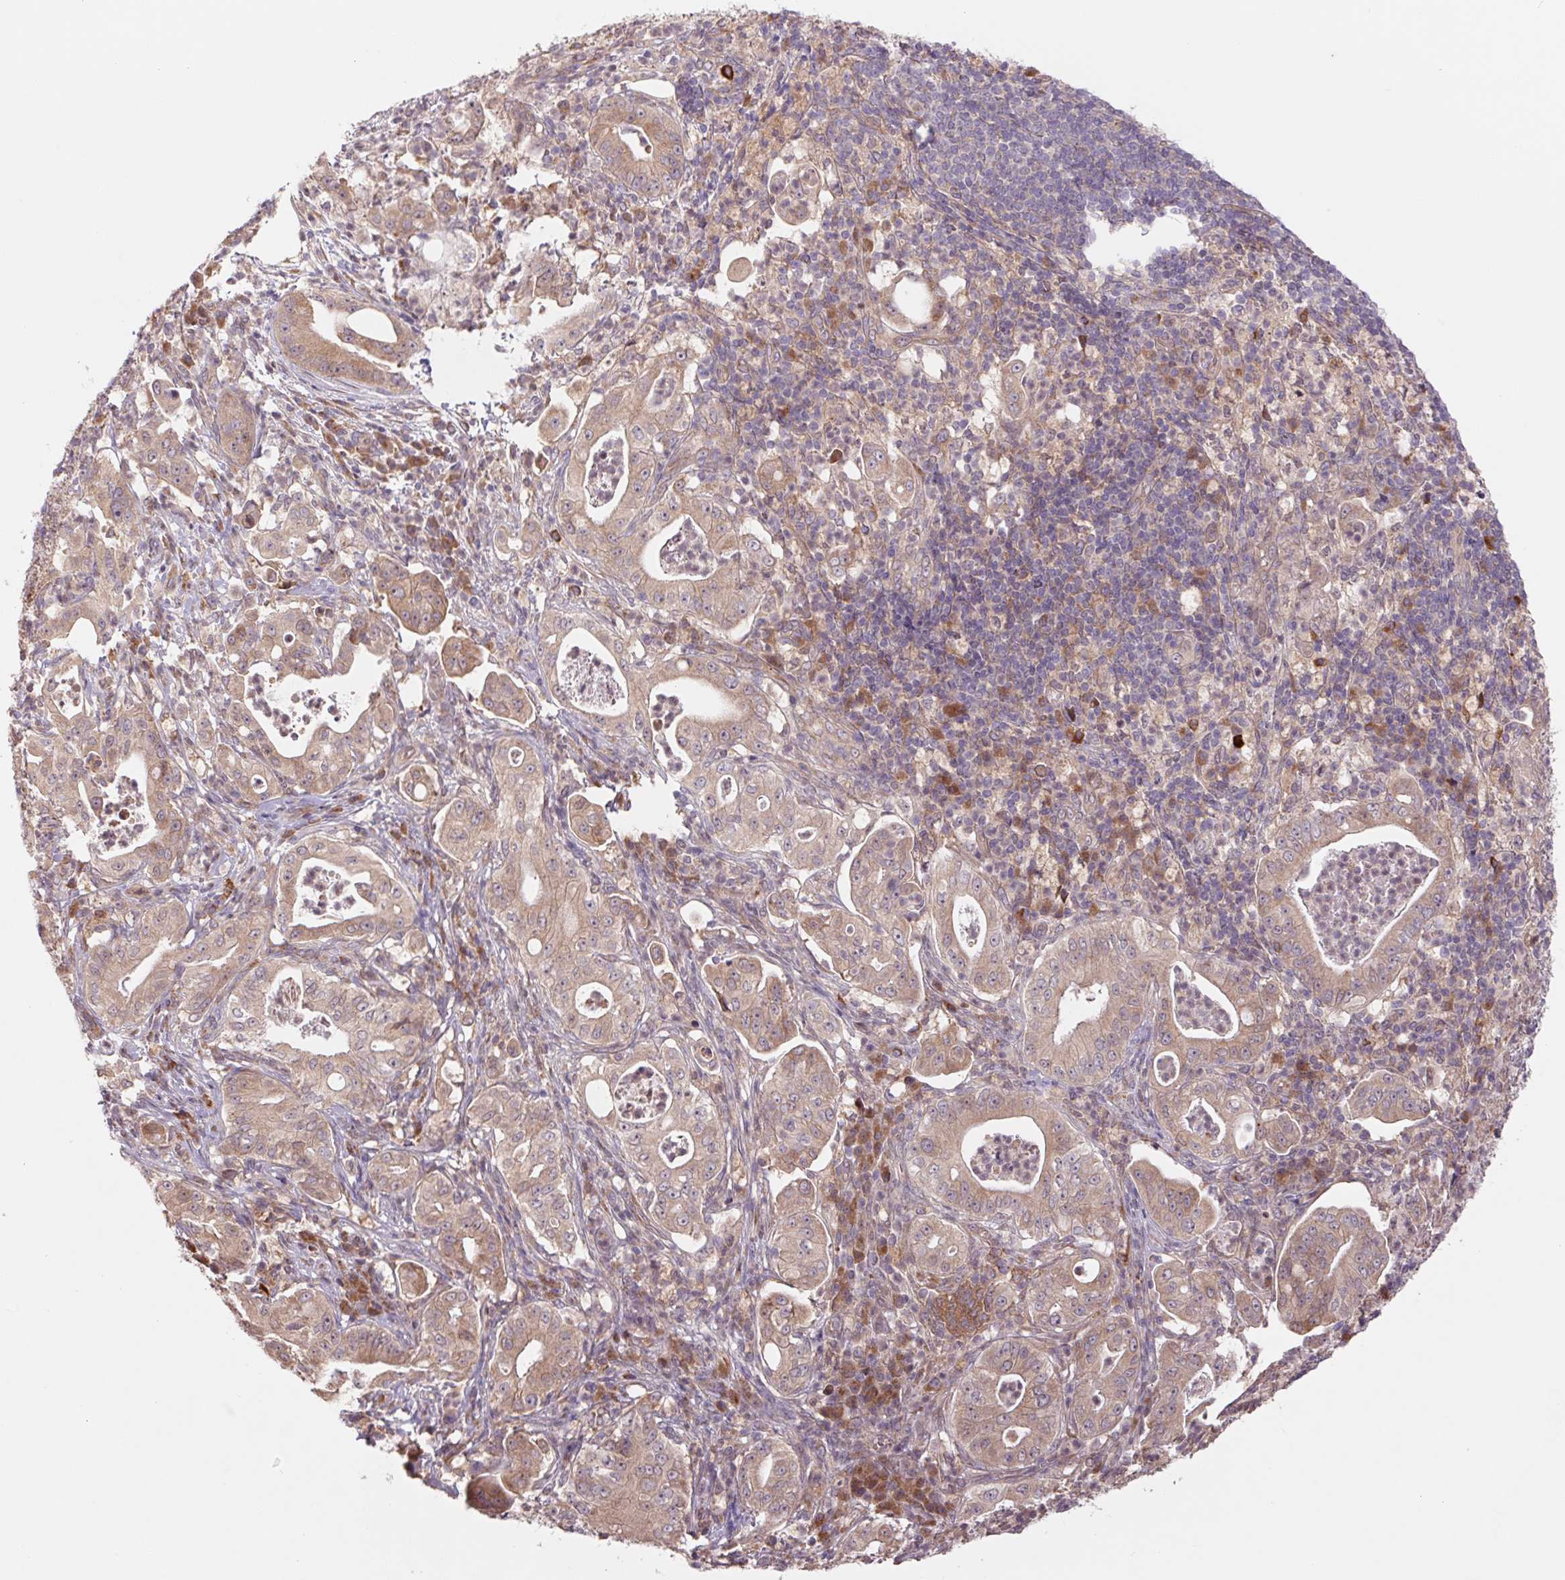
{"staining": {"intensity": "weak", "quantity": "<25%", "location": "cytoplasmic/membranous"}, "tissue": "pancreatic cancer", "cell_type": "Tumor cells", "image_type": "cancer", "snomed": [{"axis": "morphology", "description": "Adenocarcinoma, NOS"}, {"axis": "topography", "description": "Pancreas"}], "caption": "This is an immunohistochemistry histopathology image of pancreatic cancer (adenocarcinoma). There is no expression in tumor cells.", "gene": "RRM1", "patient": {"sex": "male", "age": 71}}